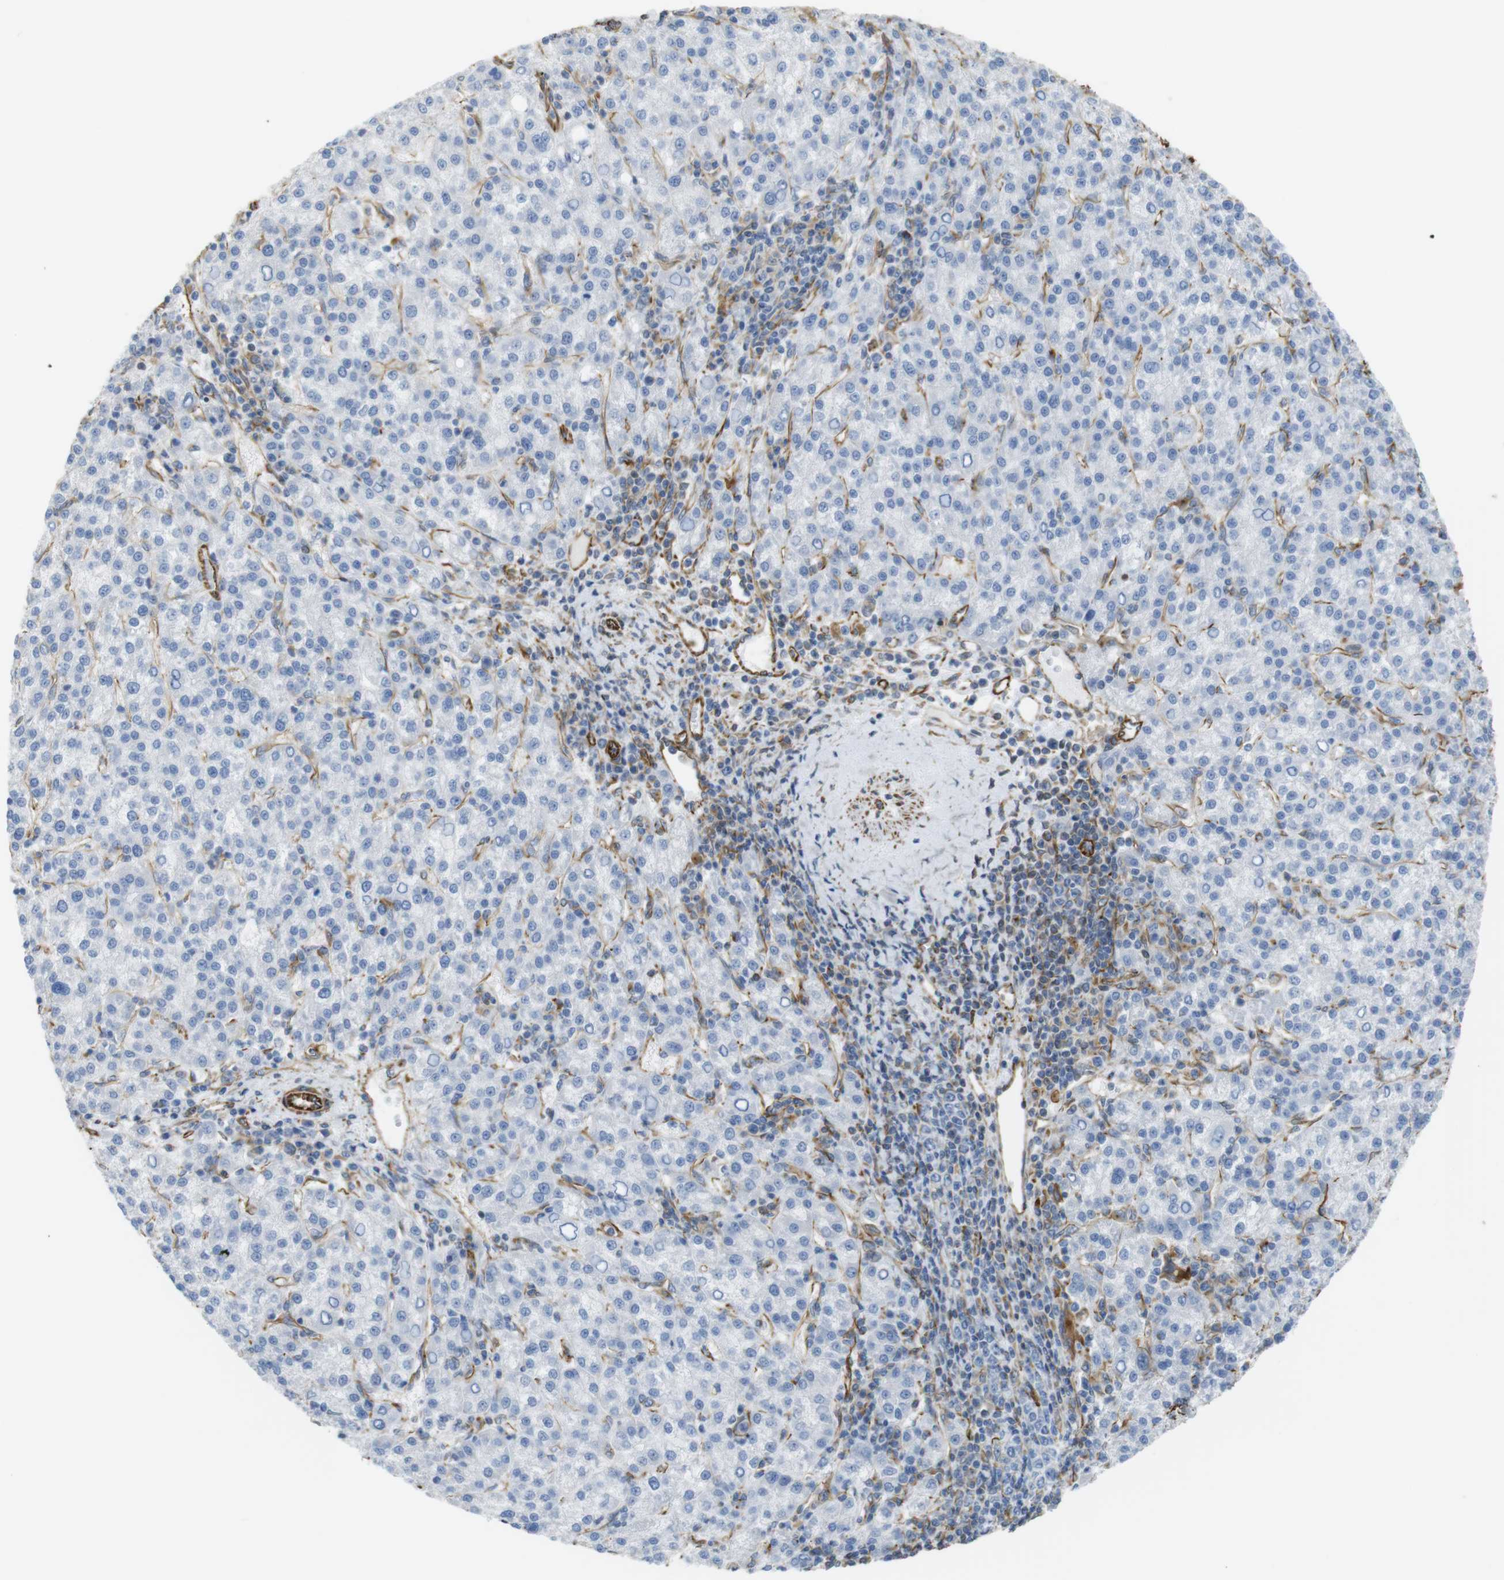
{"staining": {"intensity": "negative", "quantity": "none", "location": "none"}, "tissue": "liver cancer", "cell_type": "Tumor cells", "image_type": "cancer", "snomed": [{"axis": "morphology", "description": "Carcinoma, Hepatocellular, NOS"}, {"axis": "topography", "description": "Liver"}], "caption": "Immunohistochemistry histopathology image of human liver cancer stained for a protein (brown), which demonstrates no positivity in tumor cells.", "gene": "RALGPS1", "patient": {"sex": "female", "age": 58}}